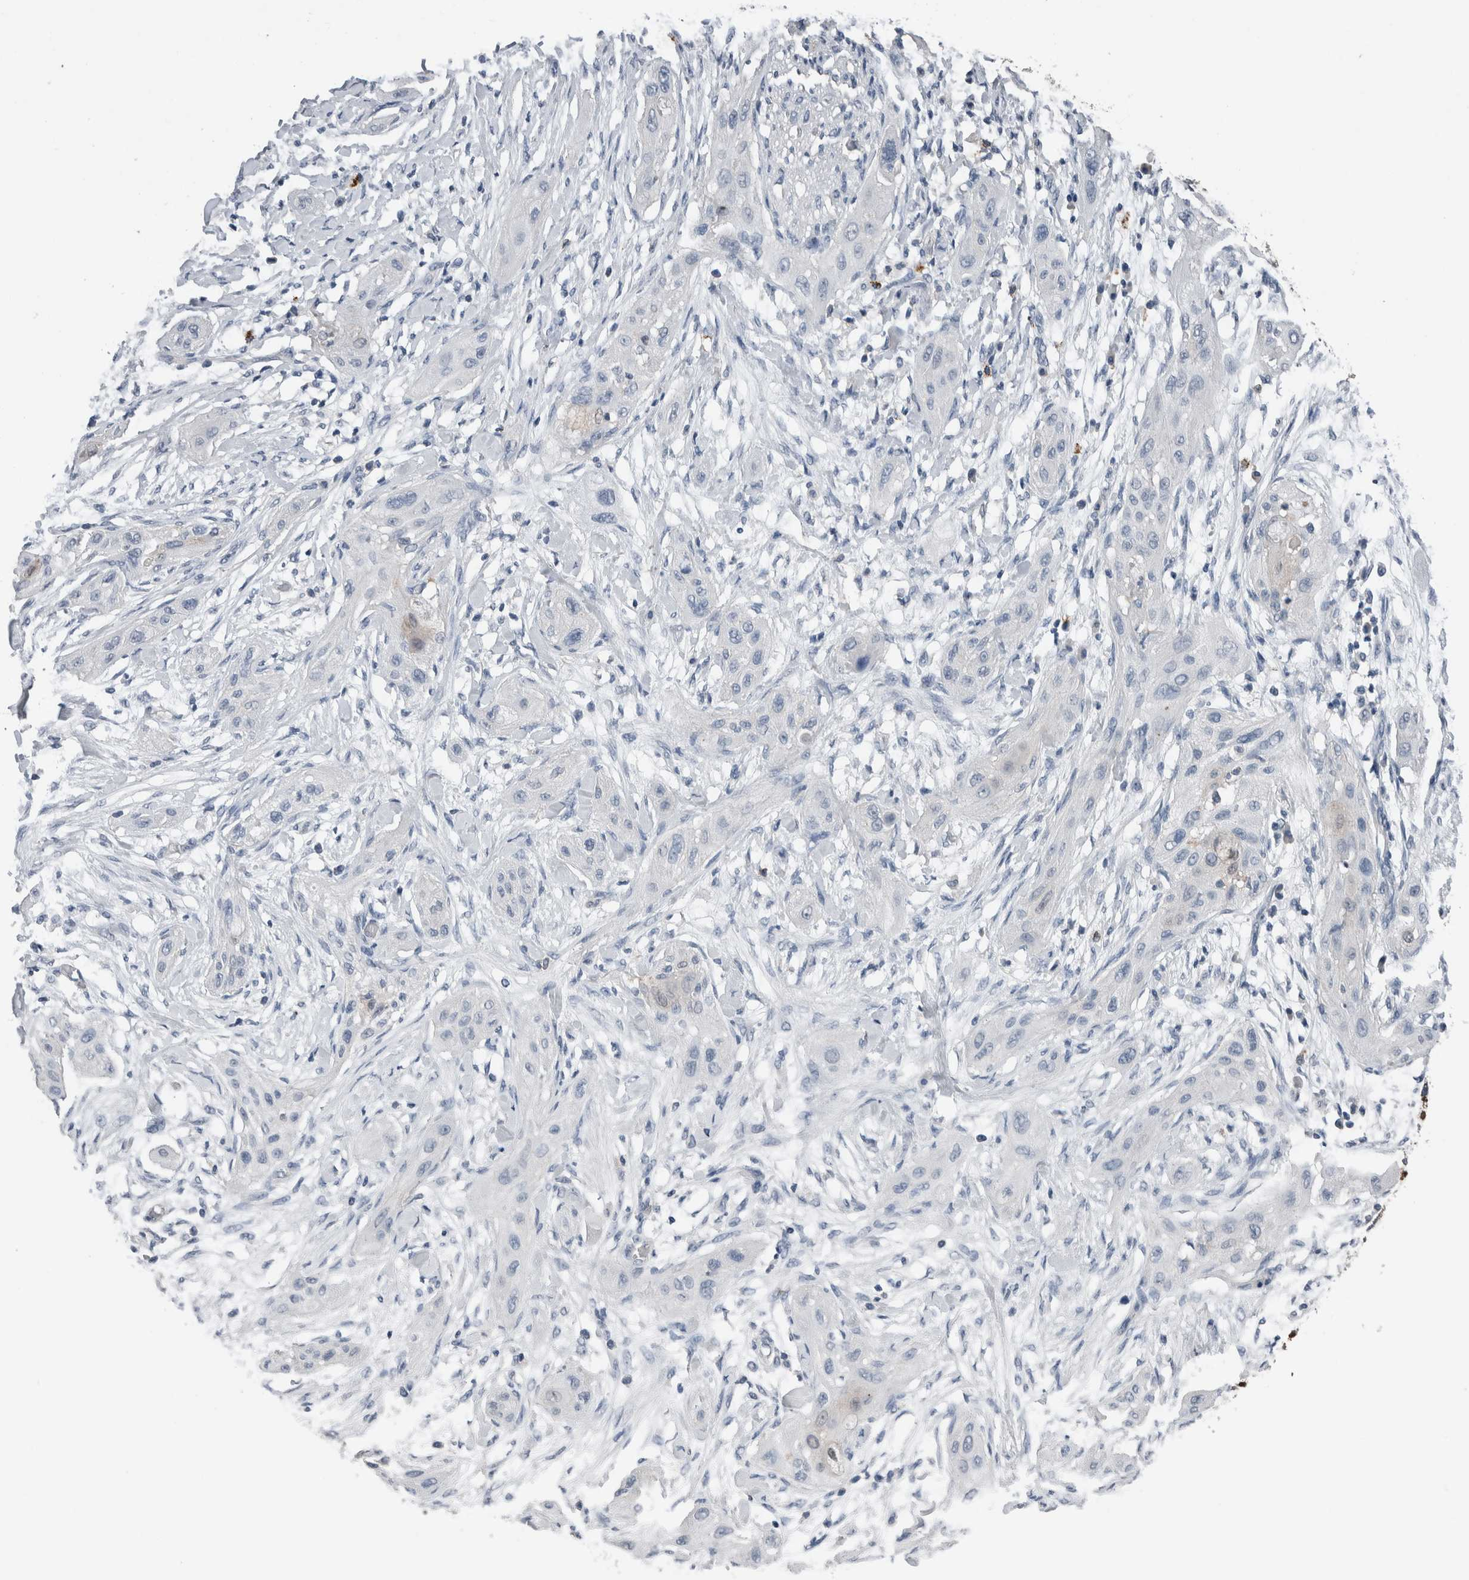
{"staining": {"intensity": "negative", "quantity": "none", "location": "none"}, "tissue": "lung cancer", "cell_type": "Tumor cells", "image_type": "cancer", "snomed": [{"axis": "morphology", "description": "Squamous cell carcinoma, NOS"}, {"axis": "topography", "description": "Lung"}], "caption": "DAB immunohistochemical staining of lung cancer displays no significant staining in tumor cells.", "gene": "CRNN", "patient": {"sex": "female", "age": 47}}